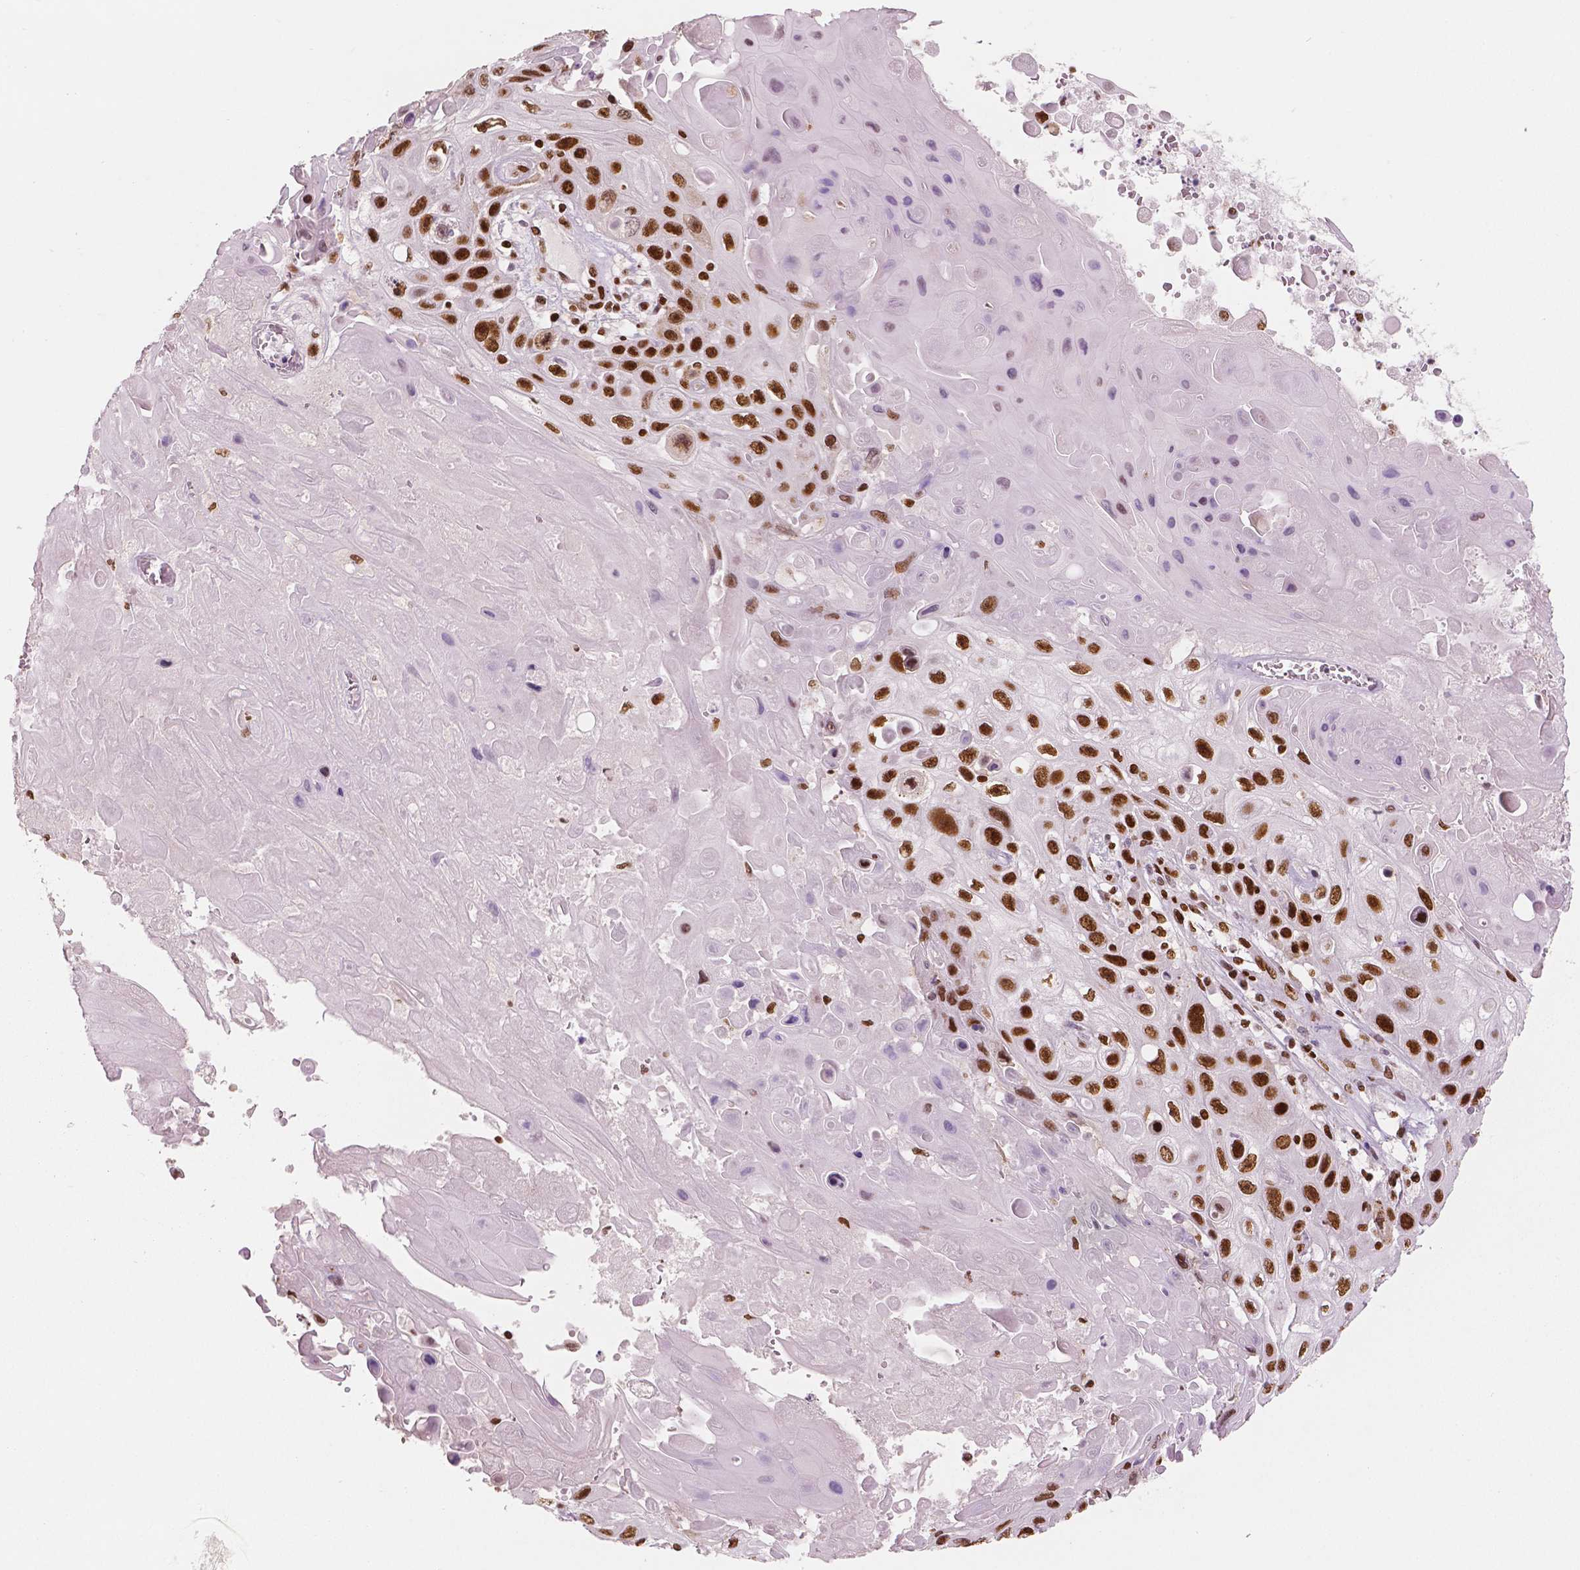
{"staining": {"intensity": "strong", "quantity": ">75%", "location": "nuclear"}, "tissue": "skin cancer", "cell_type": "Tumor cells", "image_type": "cancer", "snomed": [{"axis": "morphology", "description": "Squamous cell carcinoma, NOS"}, {"axis": "topography", "description": "Skin"}], "caption": "The immunohistochemical stain shows strong nuclear positivity in tumor cells of skin cancer tissue. (DAB (3,3'-diaminobenzidine) IHC with brightfield microscopy, high magnification).", "gene": "BRD4", "patient": {"sex": "male", "age": 82}}